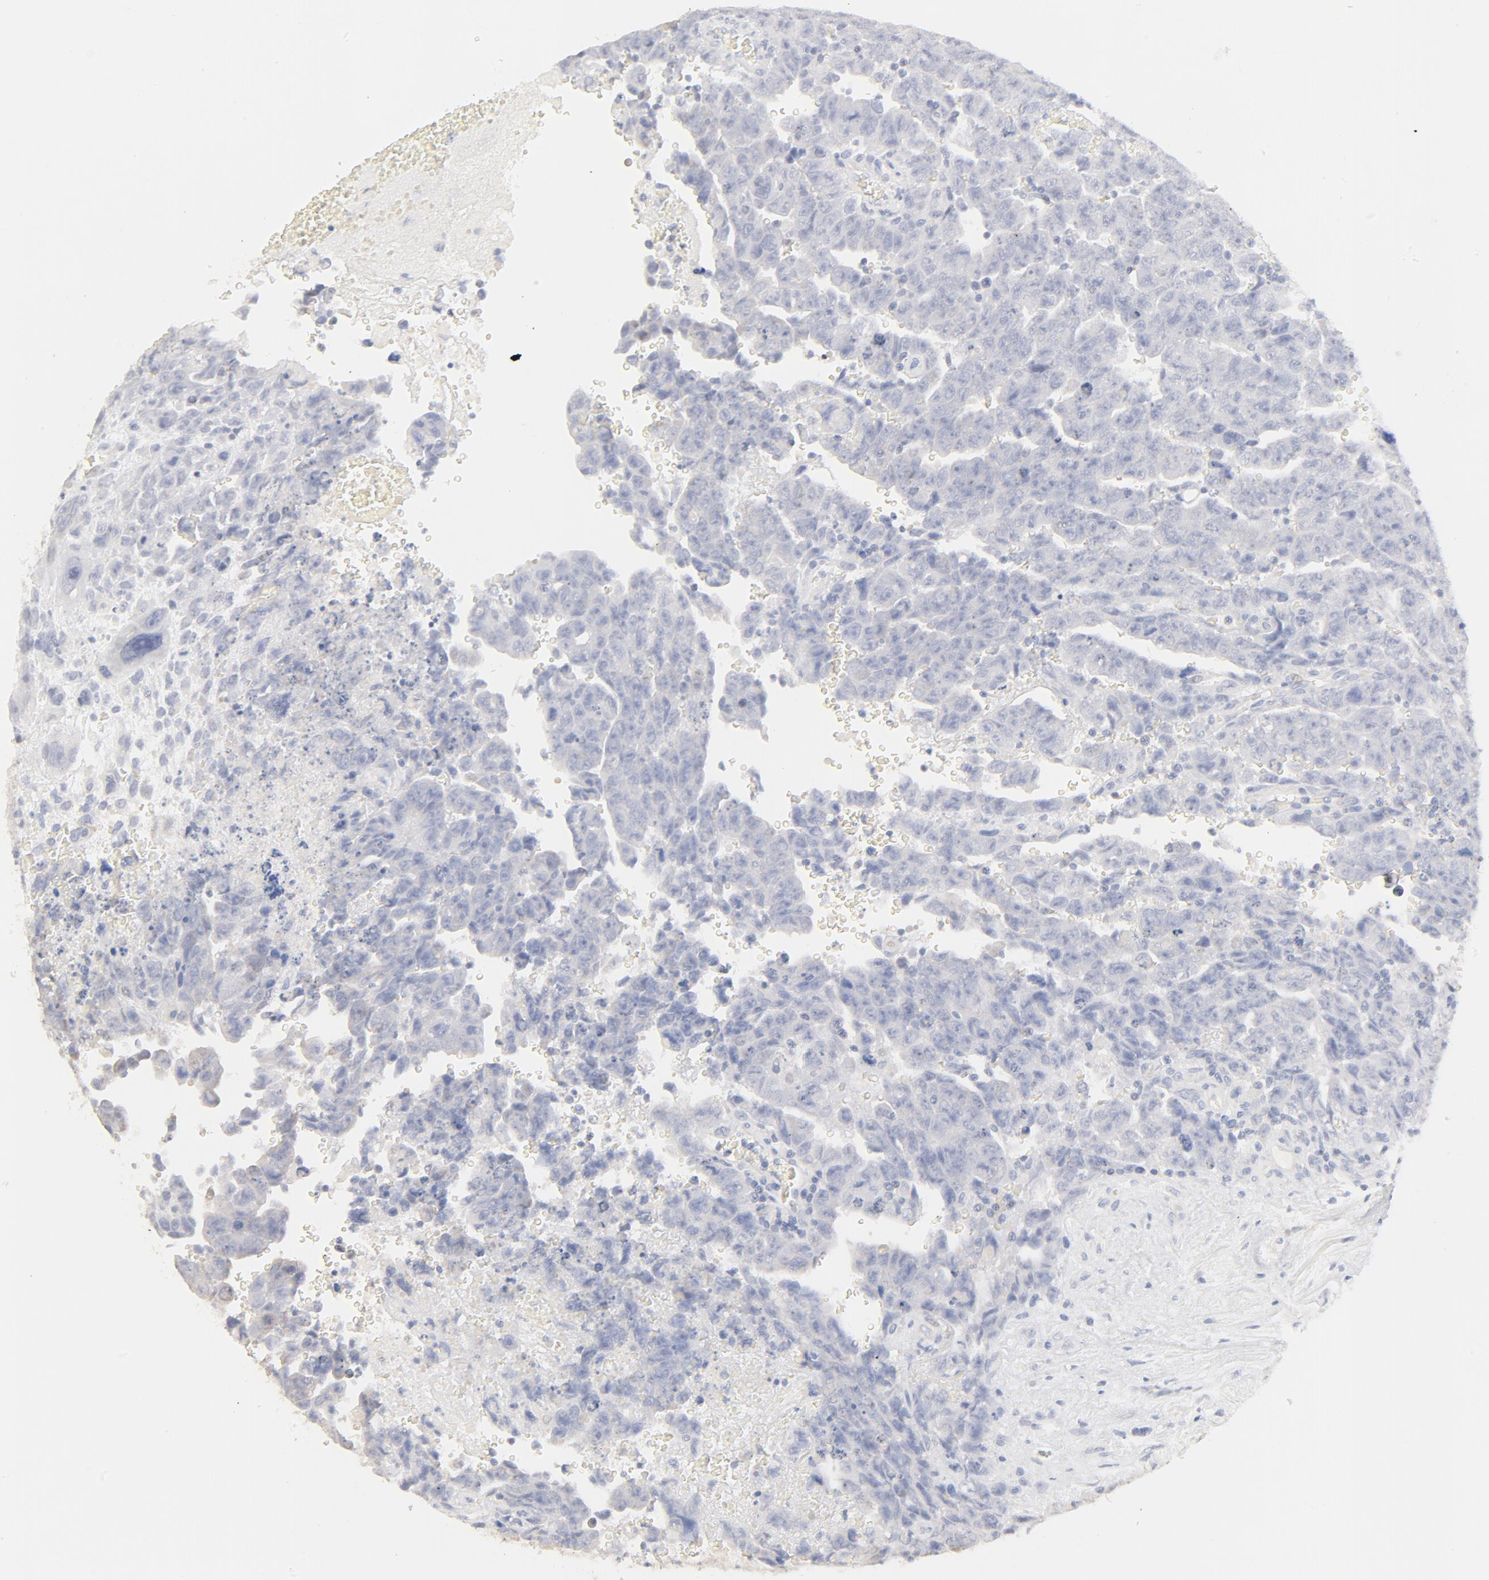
{"staining": {"intensity": "negative", "quantity": "none", "location": "none"}, "tissue": "testis cancer", "cell_type": "Tumor cells", "image_type": "cancer", "snomed": [{"axis": "morphology", "description": "Carcinoma, Embryonal, NOS"}, {"axis": "topography", "description": "Testis"}], "caption": "Immunohistochemistry (IHC) micrograph of human testis cancer (embryonal carcinoma) stained for a protein (brown), which demonstrates no positivity in tumor cells. (Brightfield microscopy of DAB (3,3'-diaminobenzidine) IHC at high magnification).", "gene": "FCGBP", "patient": {"sex": "male", "age": 28}}